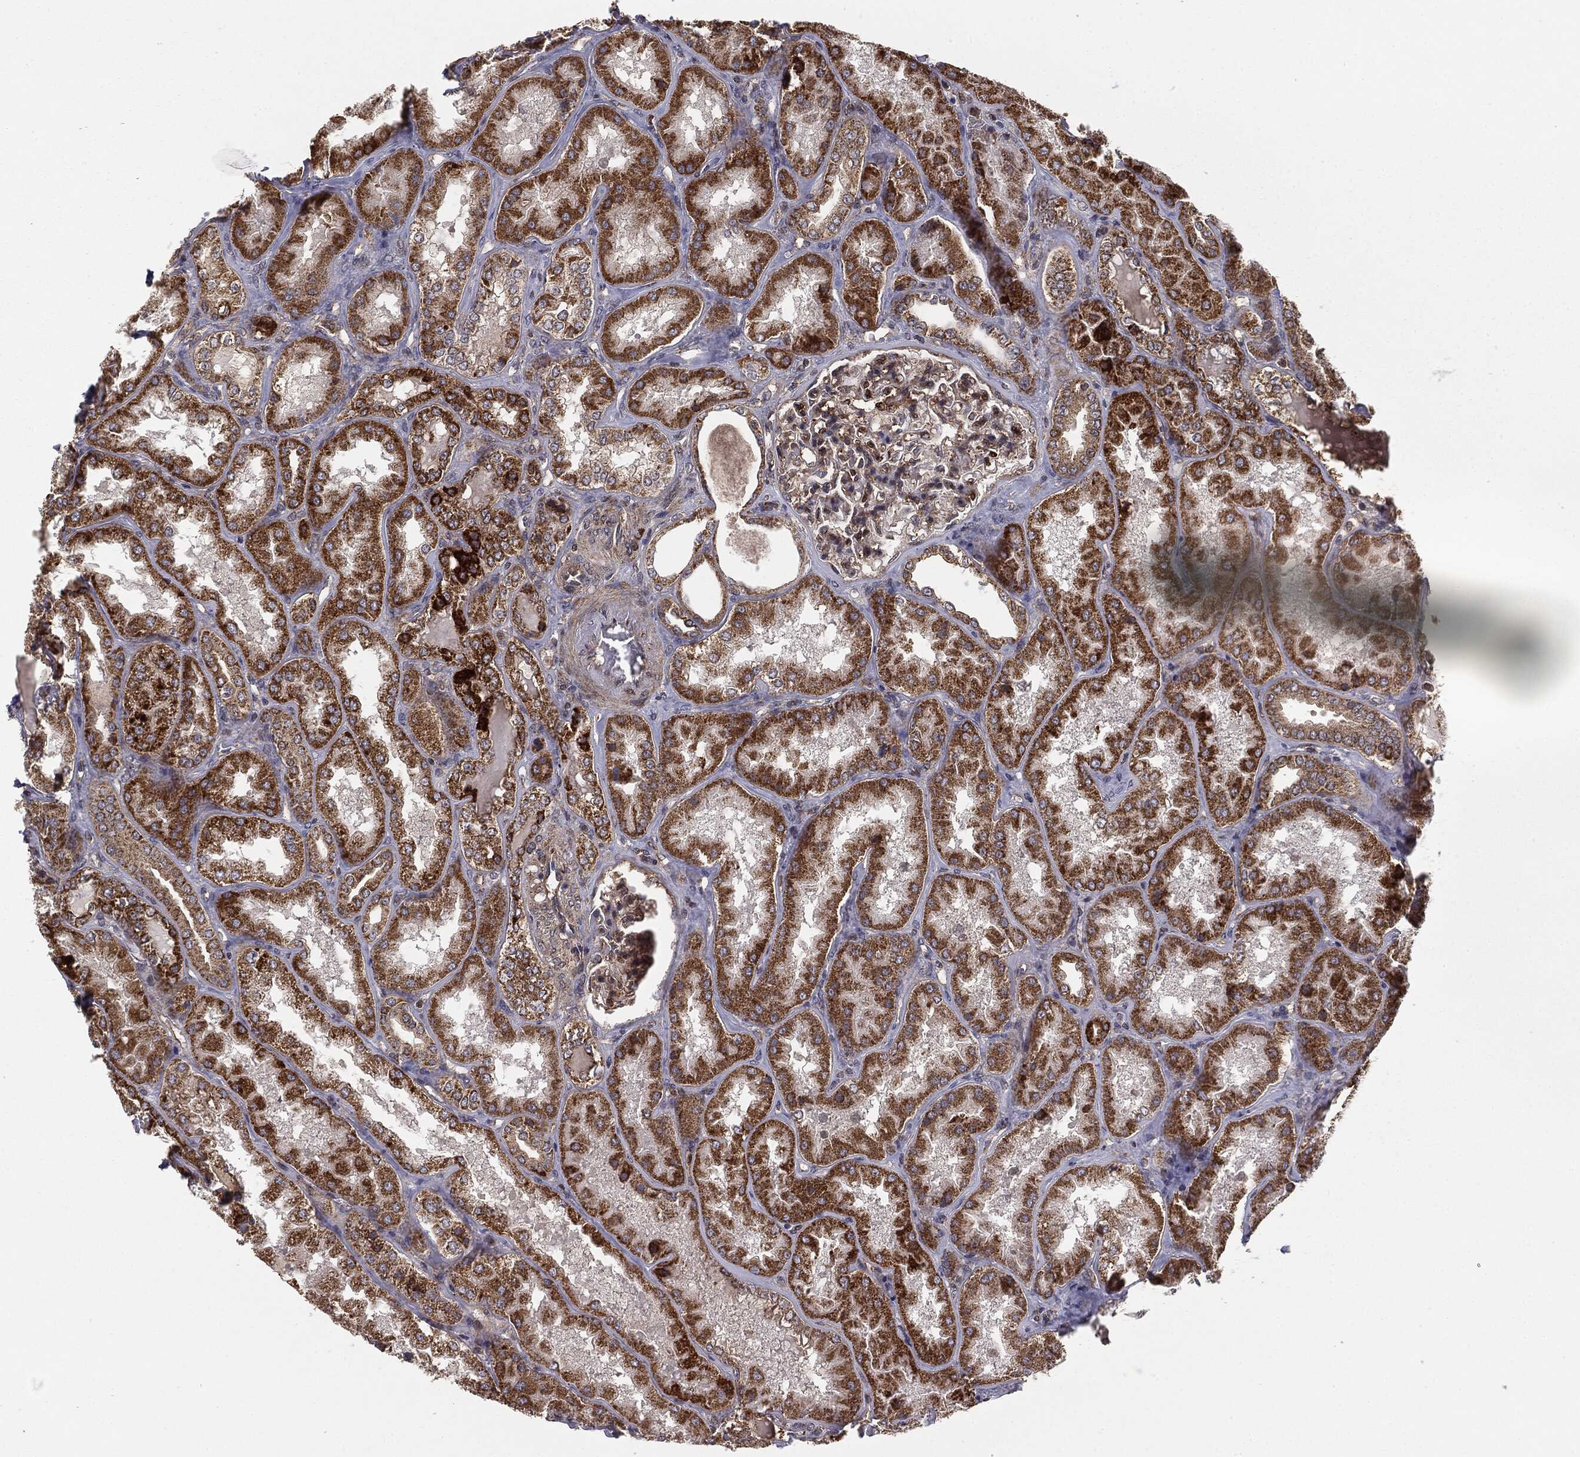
{"staining": {"intensity": "moderate", "quantity": "<25%", "location": "cytoplasmic/membranous"}, "tissue": "kidney", "cell_type": "Cells in glomeruli", "image_type": "normal", "snomed": [{"axis": "morphology", "description": "Normal tissue, NOS"}, {"axis": "topography", "description": "Kidney"}], "caption": "Moderate cytoplasmic/membranous positivity for a protein is seen in approximately <25% of cells in glomeruli of normal kidney using immunohistochemistry (IHC).", "gene": "MTOR", "patient": {"sex": "female", "age": 56}}